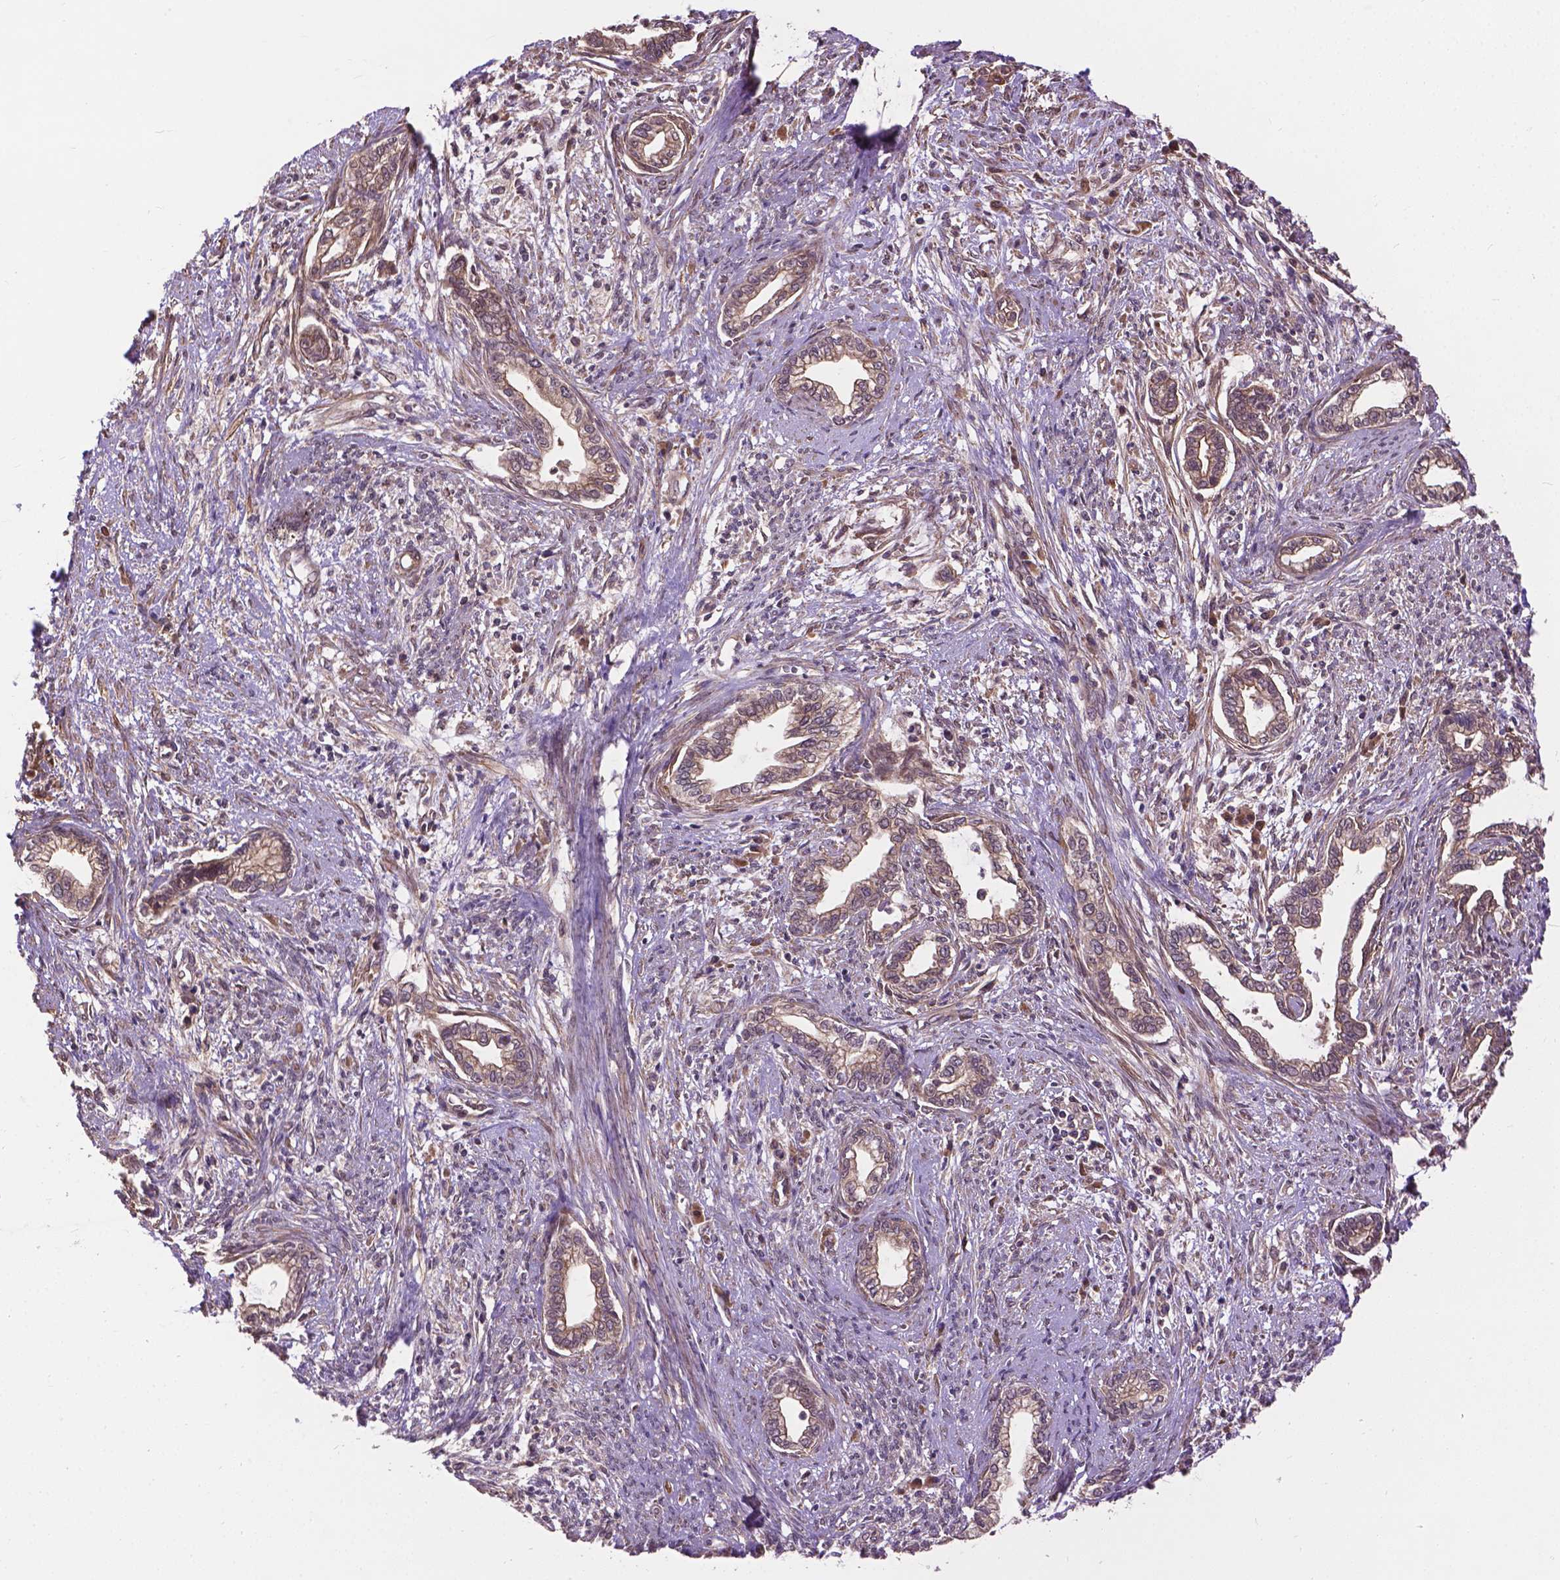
{"staining": {"intensity": "moderate", "quantity": ">75%", "location": "cytoplasmic/membranous"}, "tissue": "cervical cancer", "cell_type": "Tumor cells", "image_type": "cancer", "snomed": [{"axis": "morphology", "description": "Adenocarcinoma, NOS"}, {"axis": "topography", "description": "Cervix"}], "caption": "About >75% of tumor cells in adenocarcinoma (cervical) show moderate cytoplasmic/membranous protein expression as visualized by brown immunohistochemical staining.", "gene": "ZNF616", "patient": {"sex": "female", "age": 62}}